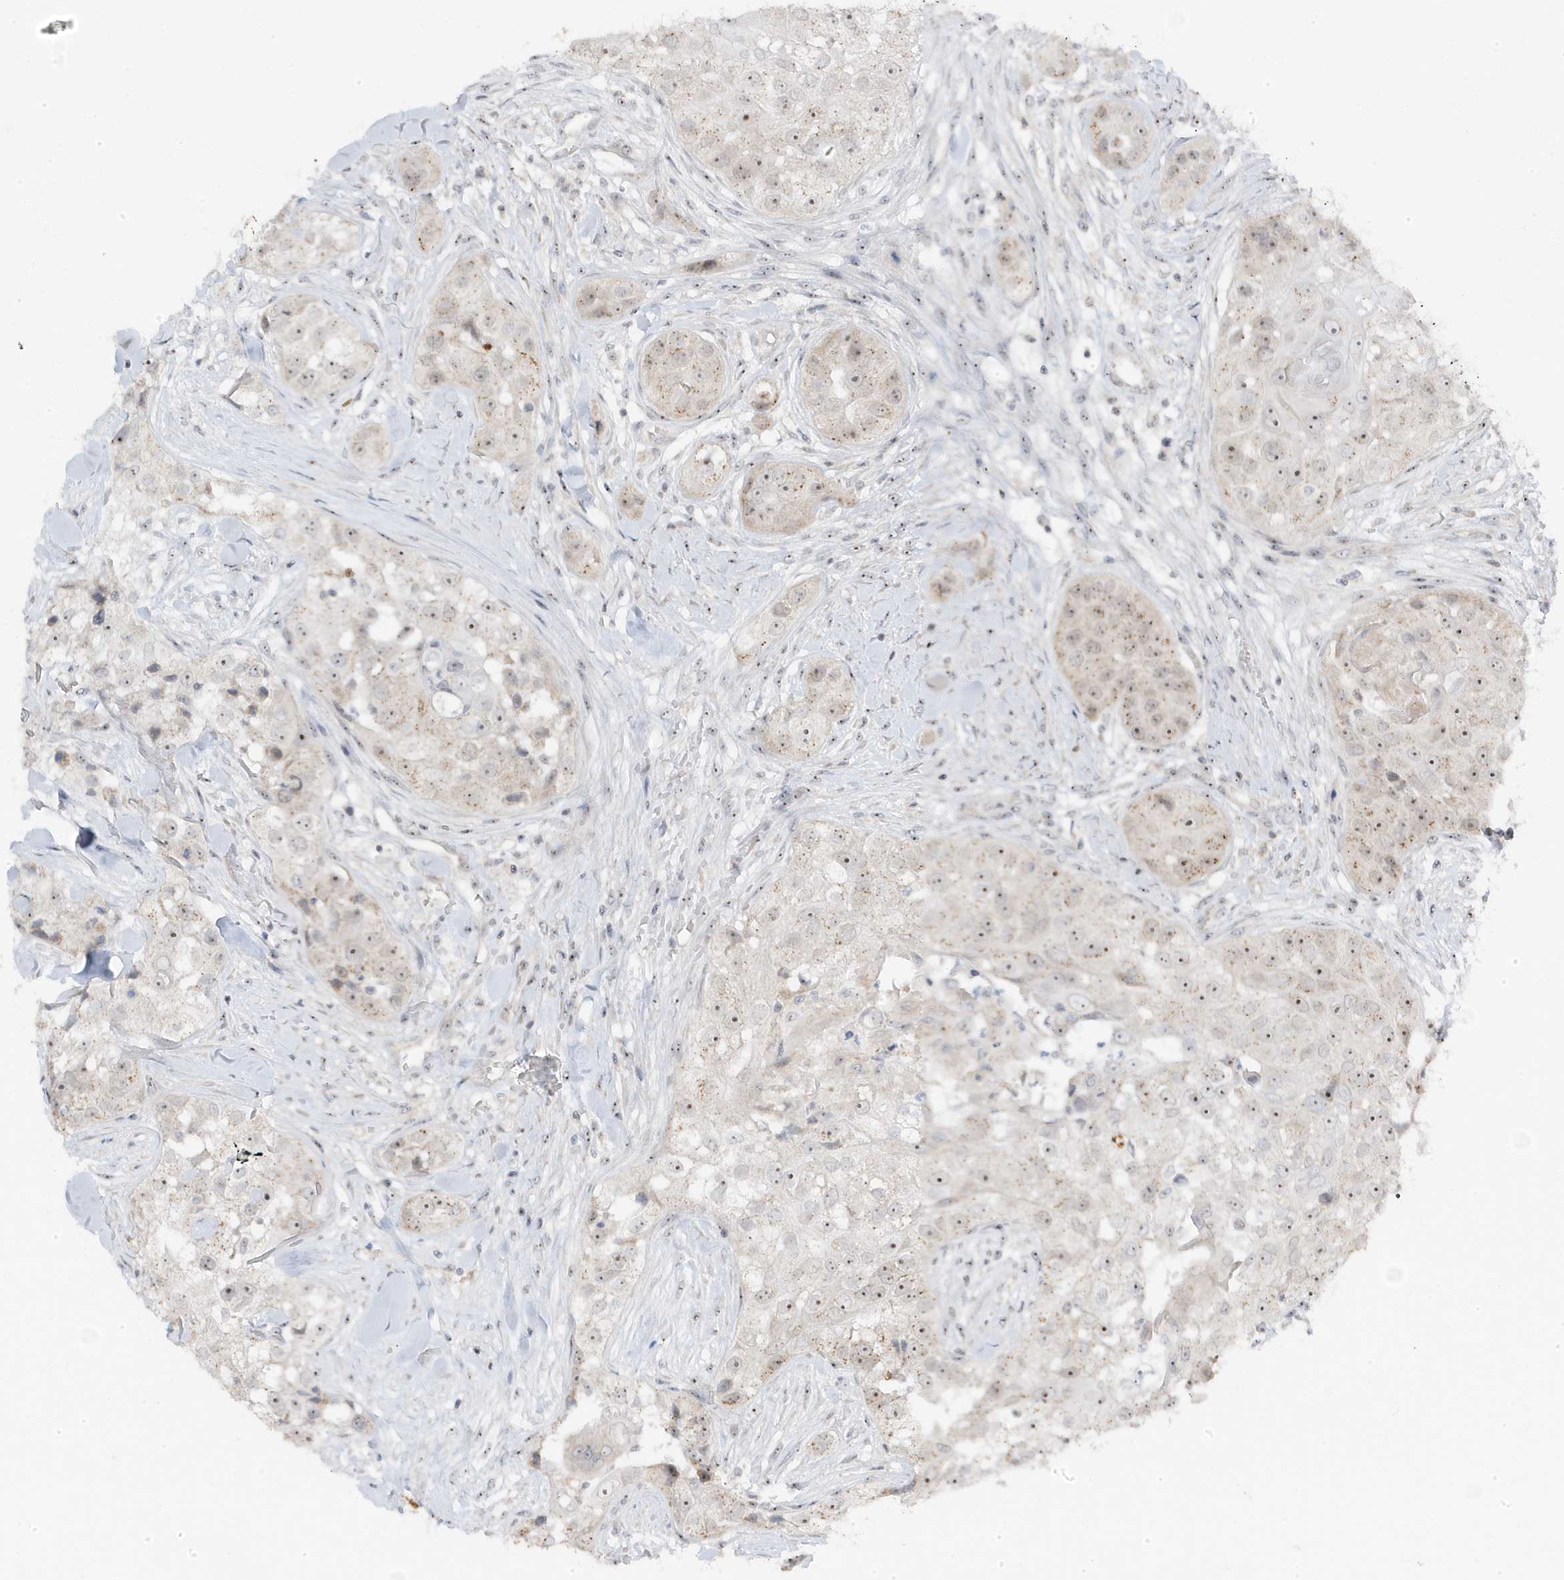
{"staining": {"intensity": "weak", "quantity": "25%-75%", "location": "cytoplasmic/membranous,nuclear"}, "tissue": "head and neck cancer", "cell_type": "Tumor cells", "image_type": "cancer", "snomed": [{"axis": "morphology", "description": "Normal tissue, NOS"}, {"axis": "morphology", "description": "Squamous cell carcinoma, NOS"}, {"axis": "topography", "description": "Skeletal muscle"}, {"axis": "topography", "description": "Head-Neck"}], "caption": "Immunohistochemical staining of human head and neck squamous cell carcinoma demonstrates low levels of weak cytoplasmic/membranous and nuclear staining in approximately 25%-75% of tumor cells. (brown staining indicates protein expression, while blue staining denotes nuclei).", "gene": "TSEN15", "patient": {"sex": "male", "age": 51}}